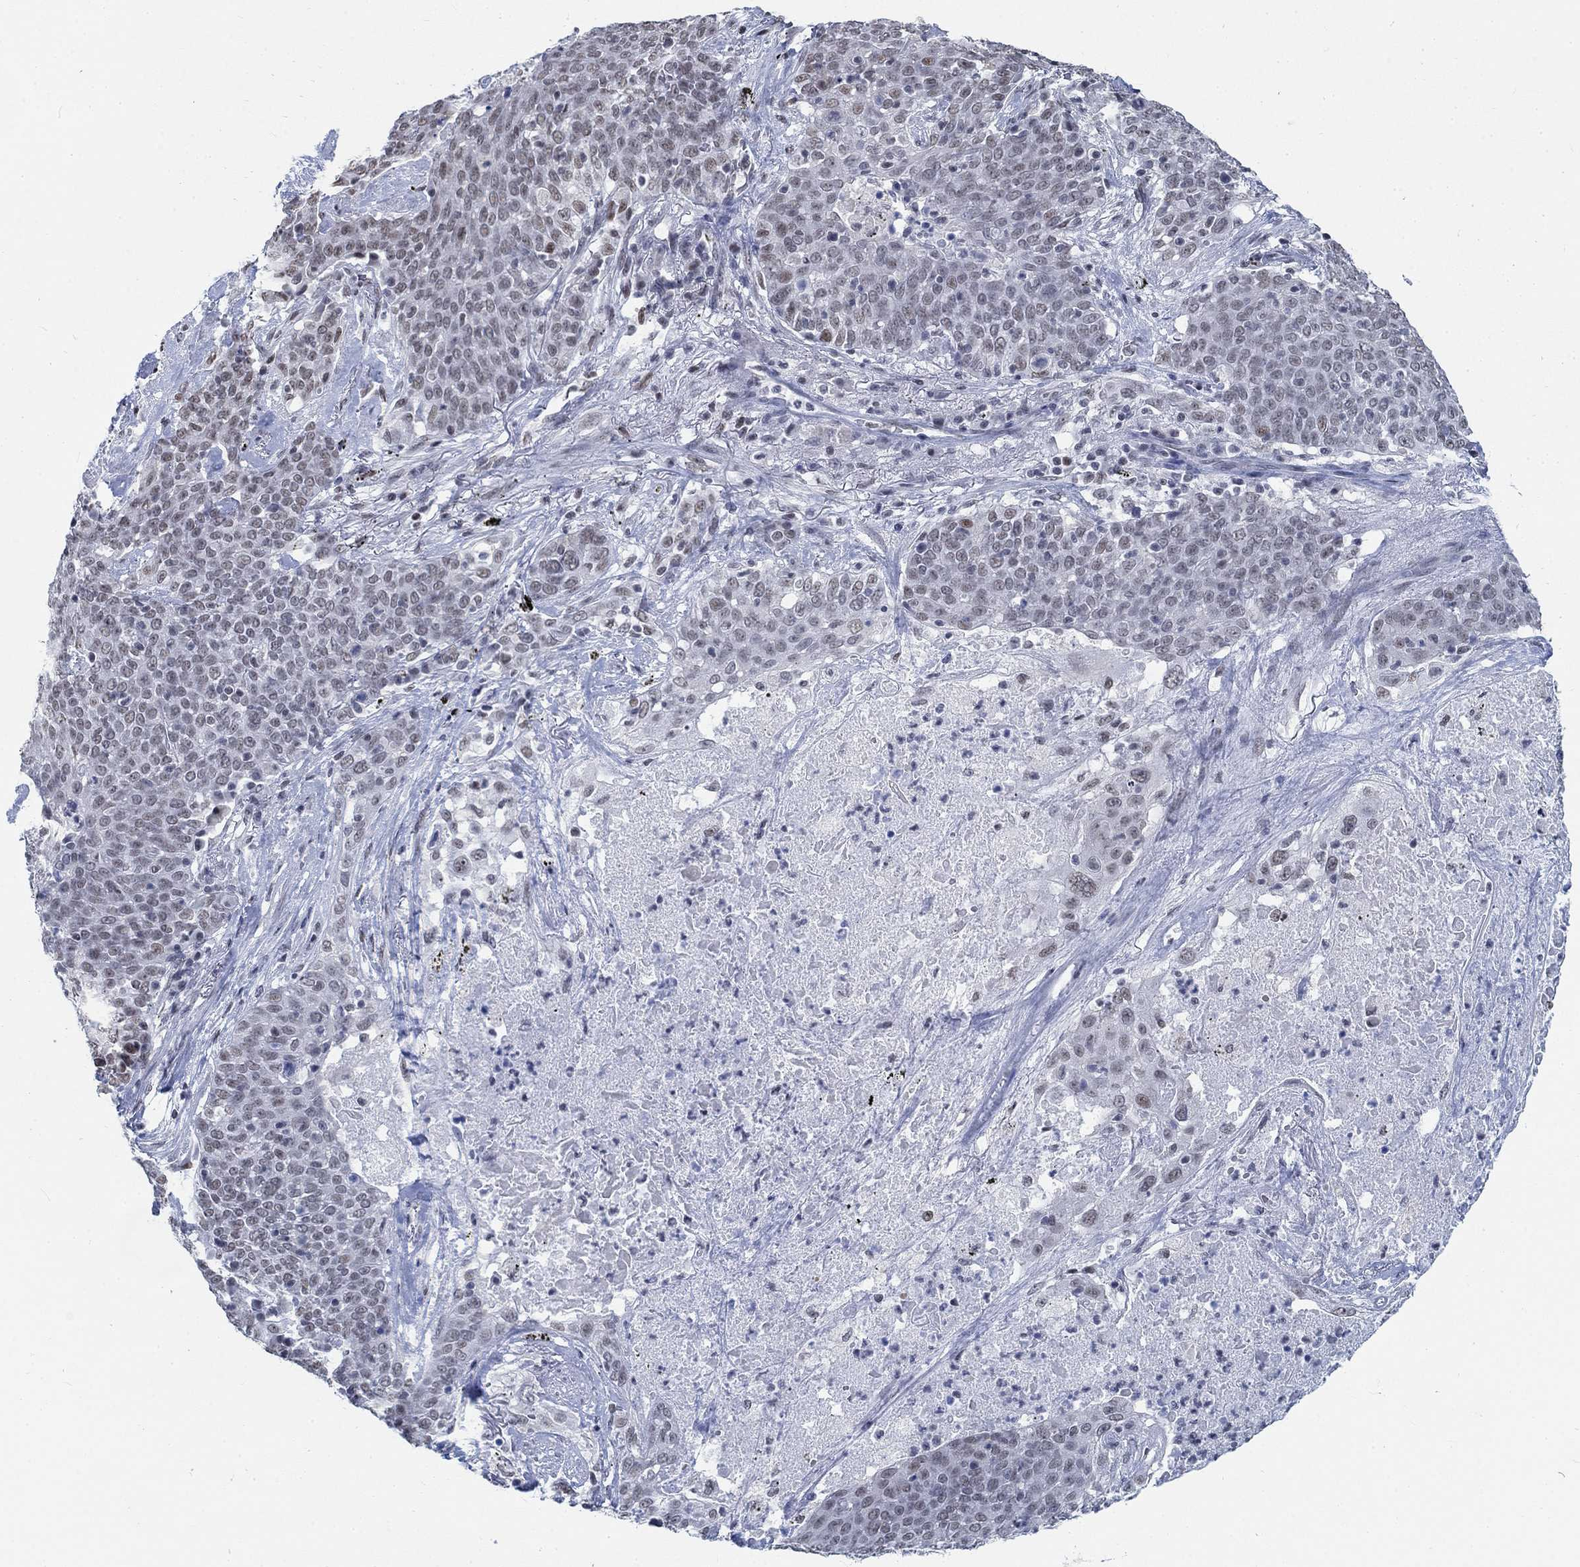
{"staining": {"intensity": "negative", "quantity": "none", "location": "none"}, "tissue": "lung cancer", "cell_type": "Tumor cells", "image_type": "cancer", "snomed": [{"axis": "morphology", "description": "Squamous cell carcinoma, NOS"}, {"axis": "topography", "description": "Lung"}], "caption": "Image shows no significant protein staining in tumor cells of lung cancer (squamous cell carcinoma).", "gene": "KCNH8", "patient": {"sex": "male", "age": 82}}